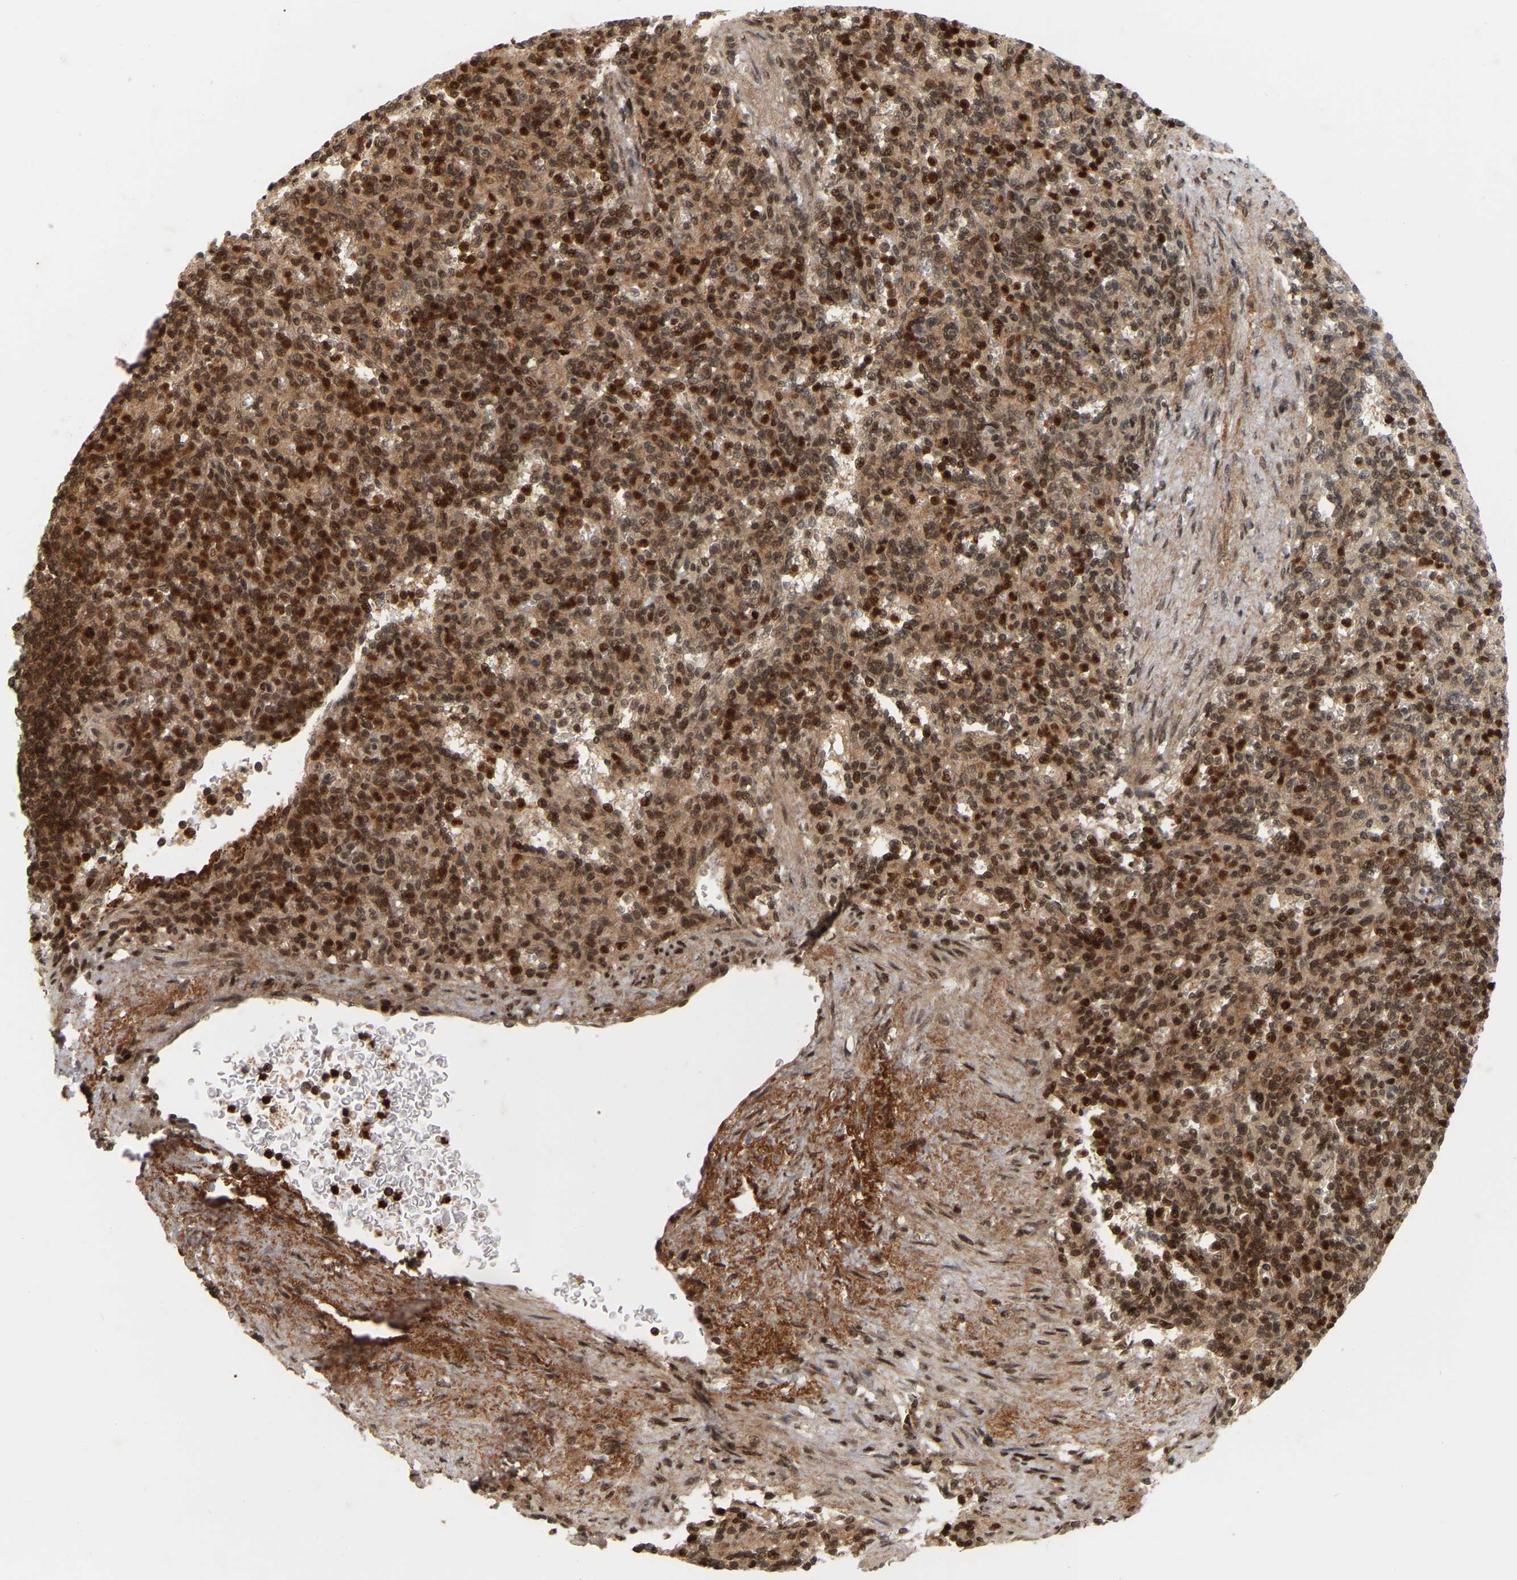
{"staining": {"intensity": "strong", "quantity": "25%-75%", "location": "cytoplasmic/membranous,nuclear"}, "tissue": "spleen", "cell_type": "Cells in red pulp", "image_type": "normal", "snomed": [{"axis": "morphology", "description": "Normal tissue, NOS"}, {"axis": "topography", "description": "Spleen"}], "caption": "Immunohistochemistry (IHC) staining of normal spleen, which shows high levels of strong cytoplasmic/membranous,nuclear expression in approximately 25%-75% of cells in red pulp indicating strong cytoplasmic/membranous,nuclear protein expression. The staining was performed using DAB (brown) for protein detection and nuclei were counterstained in hematoxylin (blue).", "gene": "NFE2L2", "patient": {"sex": "female", "age": 74}}